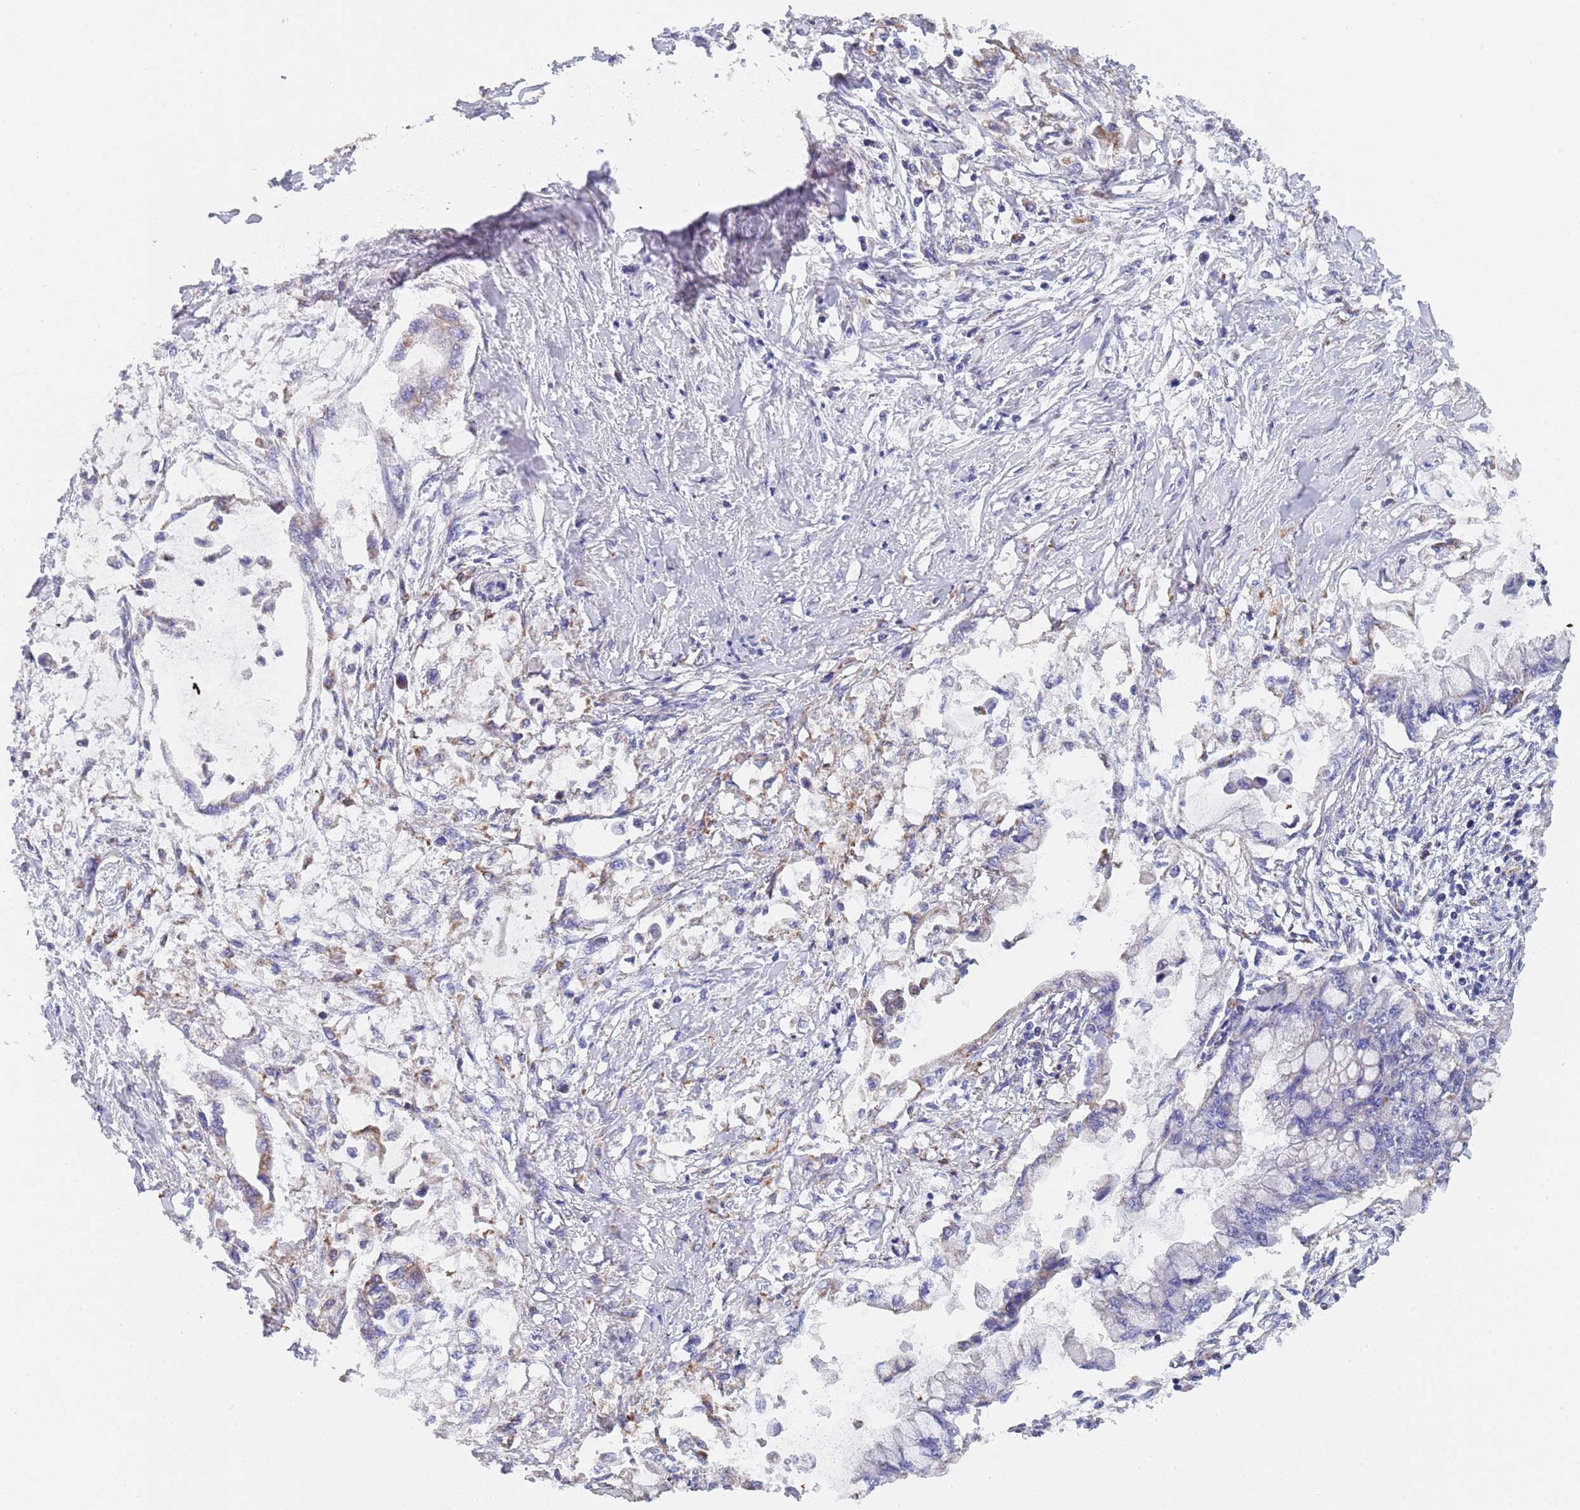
{"staining": {"intensity": "weak", "quantity": "<25%", "location": "cytoplasmic/membranous"}, "tissue": "pancreatic cancer", "cell_type": "Tumor cells", "image_type": "cancer", "snomed": [{"axis": "morphology", "description": "Adenocarcinoma, NOS"}, {"axis": "topography", "description": "Pancreas"}], "caption": "Tumor cells are negative for brown protein staining in pancreatic adenocarcinoma.", "gene": "PGP", "patient": {"sex": "male", "age": 48}}